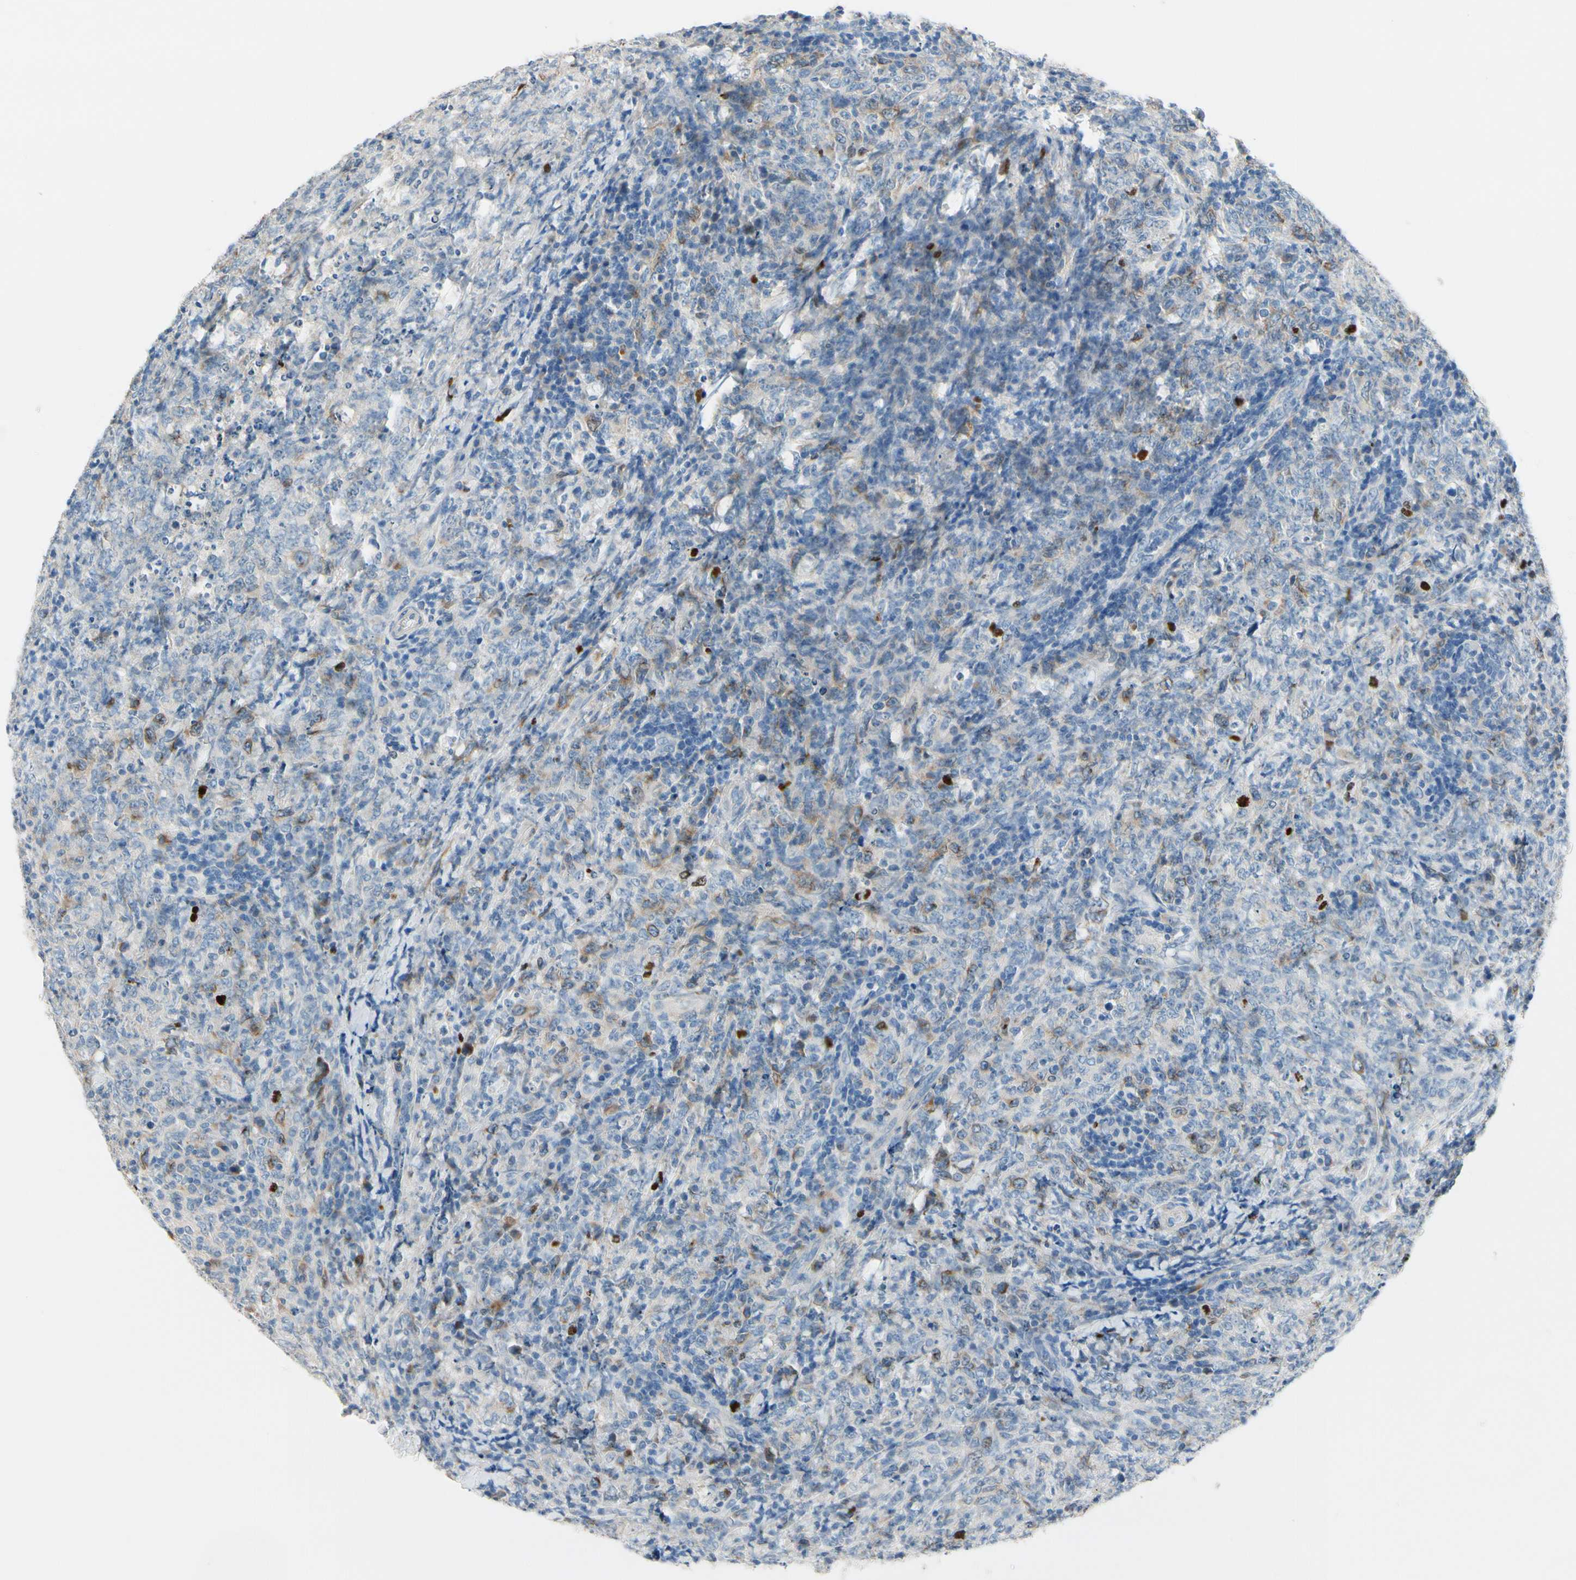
{"staining": {"intensity": "moderate", "quantity": "<25%", "location": "cytoplasmic/membranous"}, "tissue": "lymphoma", "cell_type": "Tumor cells", "image_type": "cancer", "snomed": [{"axis": "morphology", "description": "Malignant lymphoma, non-Hodgkin's type, High grade"}, {"axis": "topography", "description": "Tonsil"}], "caption": "Malignant lymphoma, non-Hodgkin's type (high-grade) tissue displays moderate cytoplasmic/membranous staining in approximately <25% of tumor cells Immunohistochemistry stains the protein of interest in brown and the nuclei are stained blue.", "gene": "CKAP2", "patient": {"sex": "female", "age": 36}}